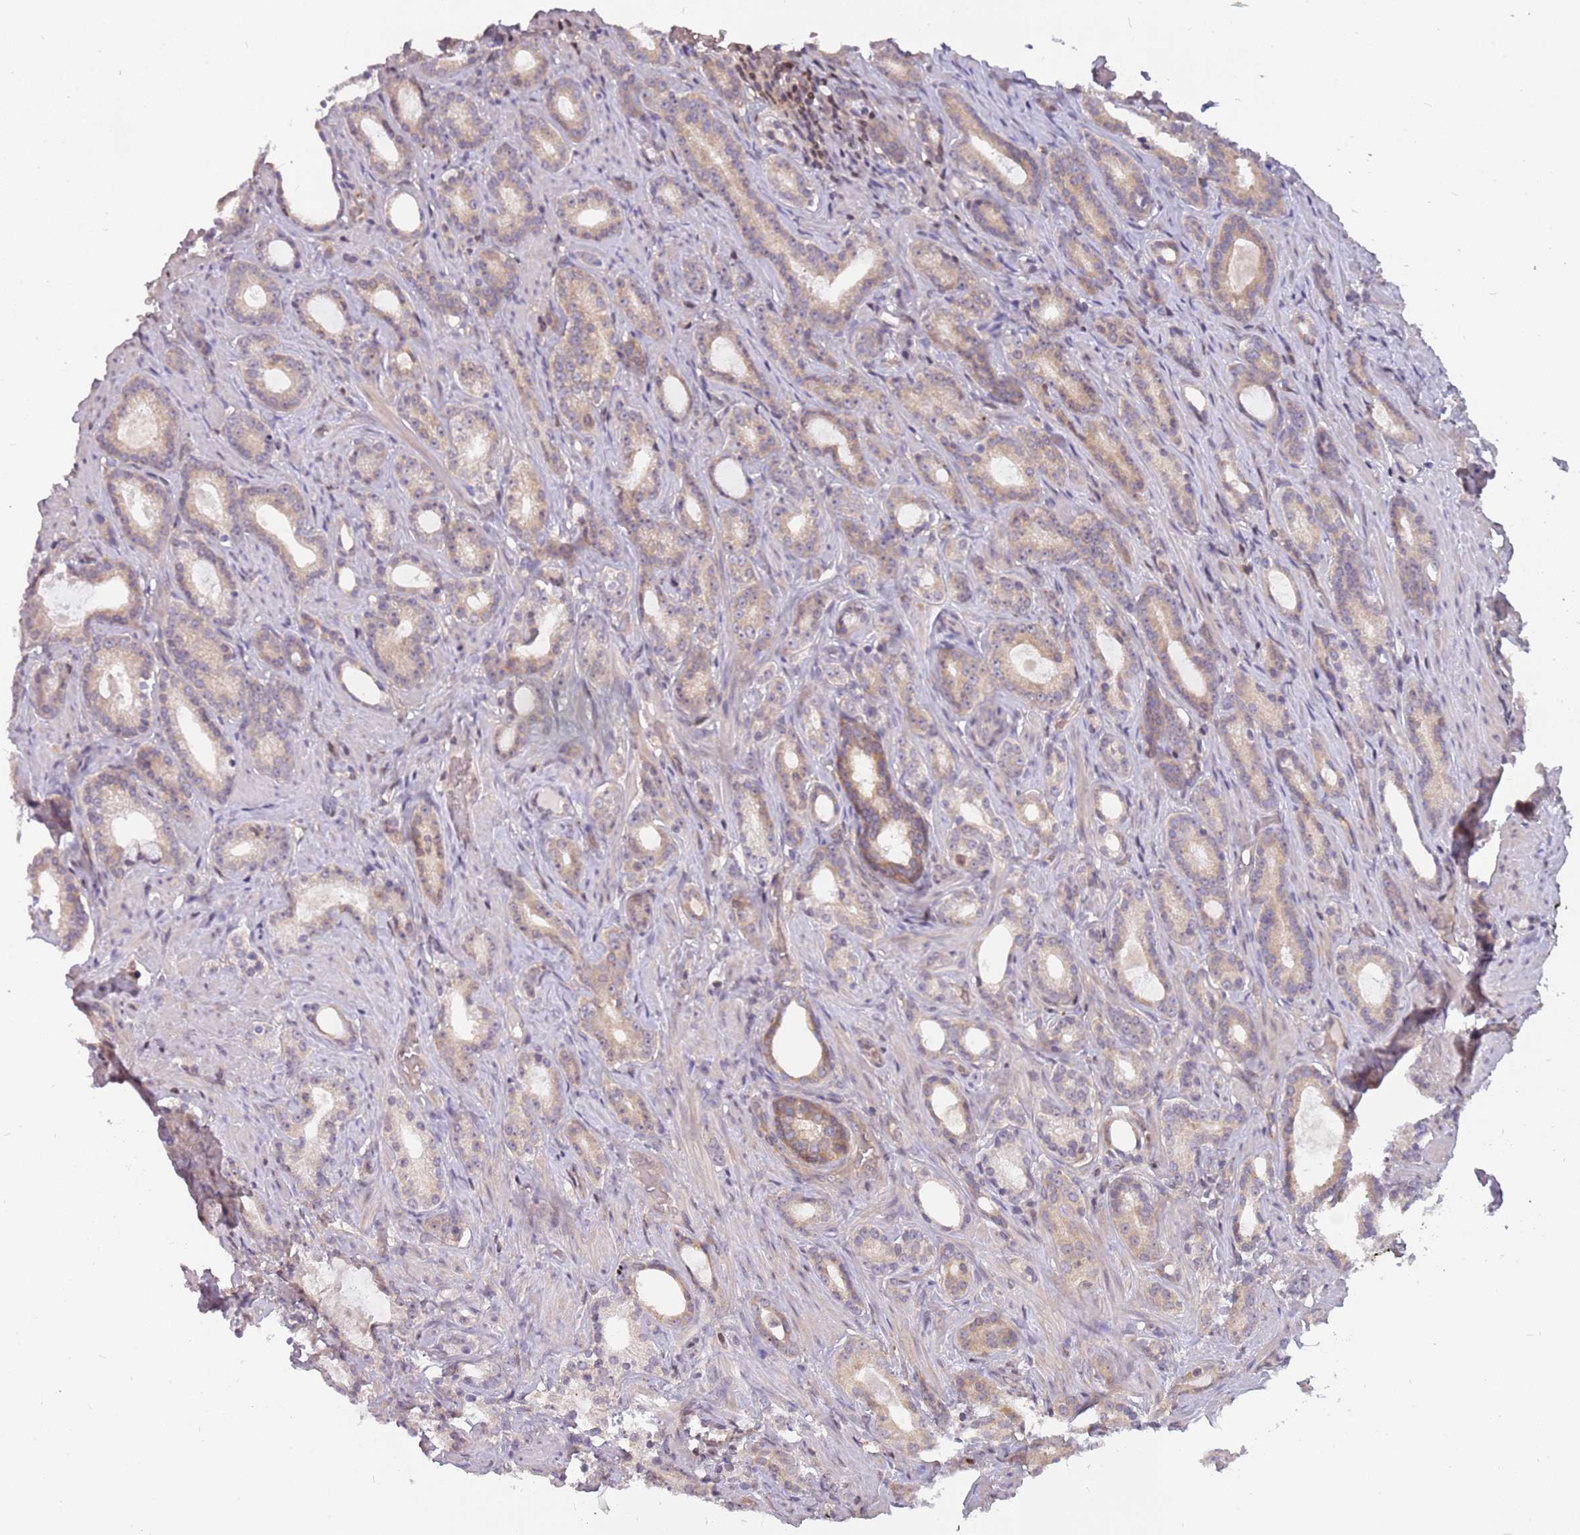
{"staining": {"intensity": "weak", "quantity": ">75%", "location": "cytoplasmic/membranous"}, "tissue": "prostate cancer", "cell_type": "Tumor cells", "image_type": "cancer", "snomed": [{"axis": "morphology", "description": "Adenocarcinoma, Low grade"}, {"axis": "topography", "description": "Prostate"}], "caption": "Brown immunohistochemical staining in prostate low-grade adenocarcinoma displays weak cytoplasmic/membranous staining in approximately >75% of tumor cells. (DAB (3,3'-diaminobenzidine) = brown stain, brightfield microscopy at high magnification).", "gene": "ARHGEF5", "patient": {"sex": "male", "age": 71}}